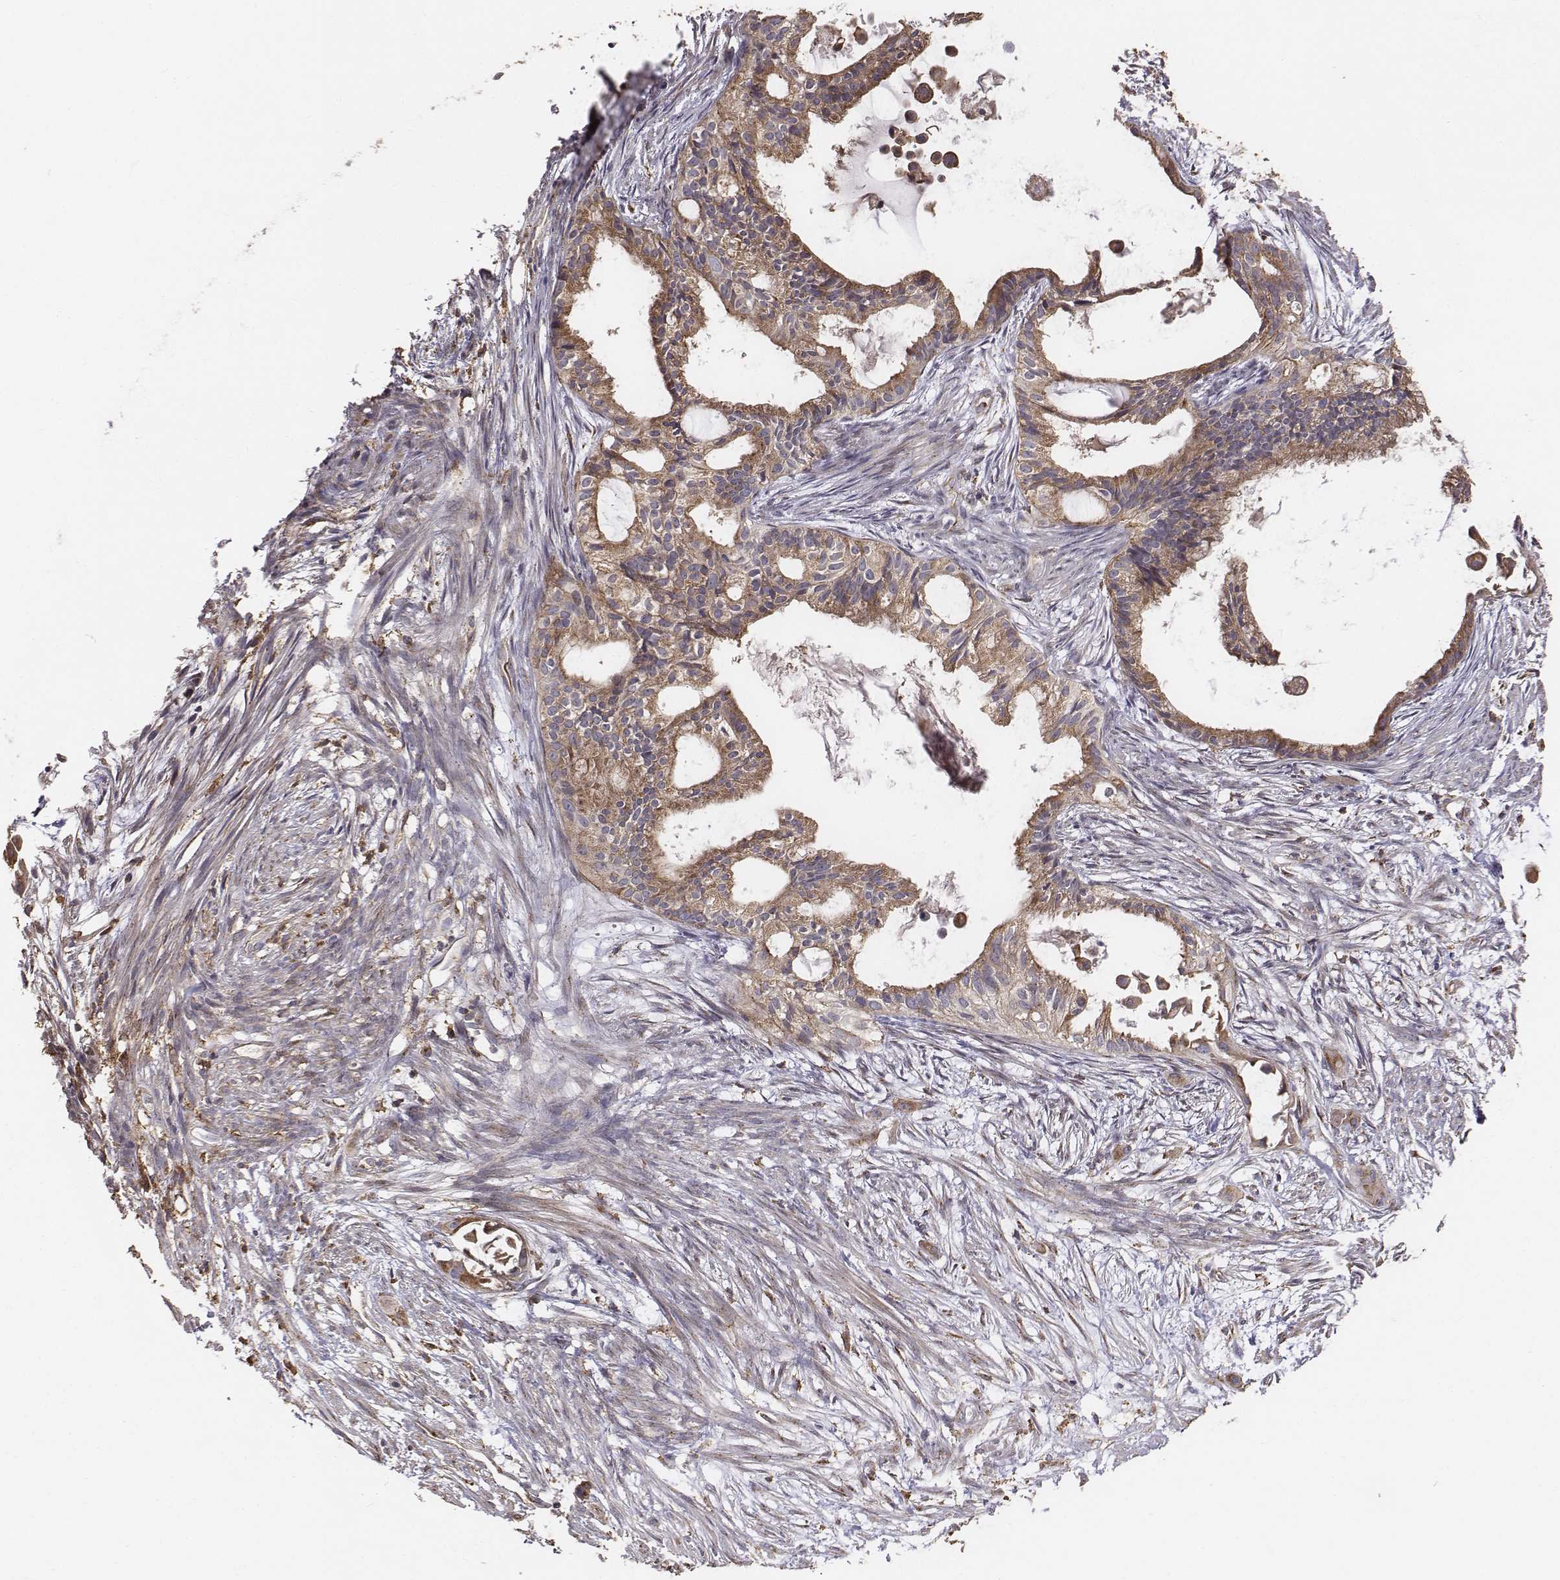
{"staining": {"intensity": "moderate", "quantity": ">75%", "location": "cytoplasmic/membranous"}, "tissue": "endometrial cancer", "cell_type": "Tumor cells", "image_type": "cancer", "snomed": [{"axis": "morphology", "description": "Adenocarcinoma, NOS"}, {"axis": "topography", "description": "Endometrium"}], "caption": "Immunohistochemical staining of endometrial adenocarcinoma shows medium levels of moderate cytoplasmic/membranous expression in about >75% of tumor cells.", "gene": "AP1B1", "patient": {"sex": "female", "age": 86}}